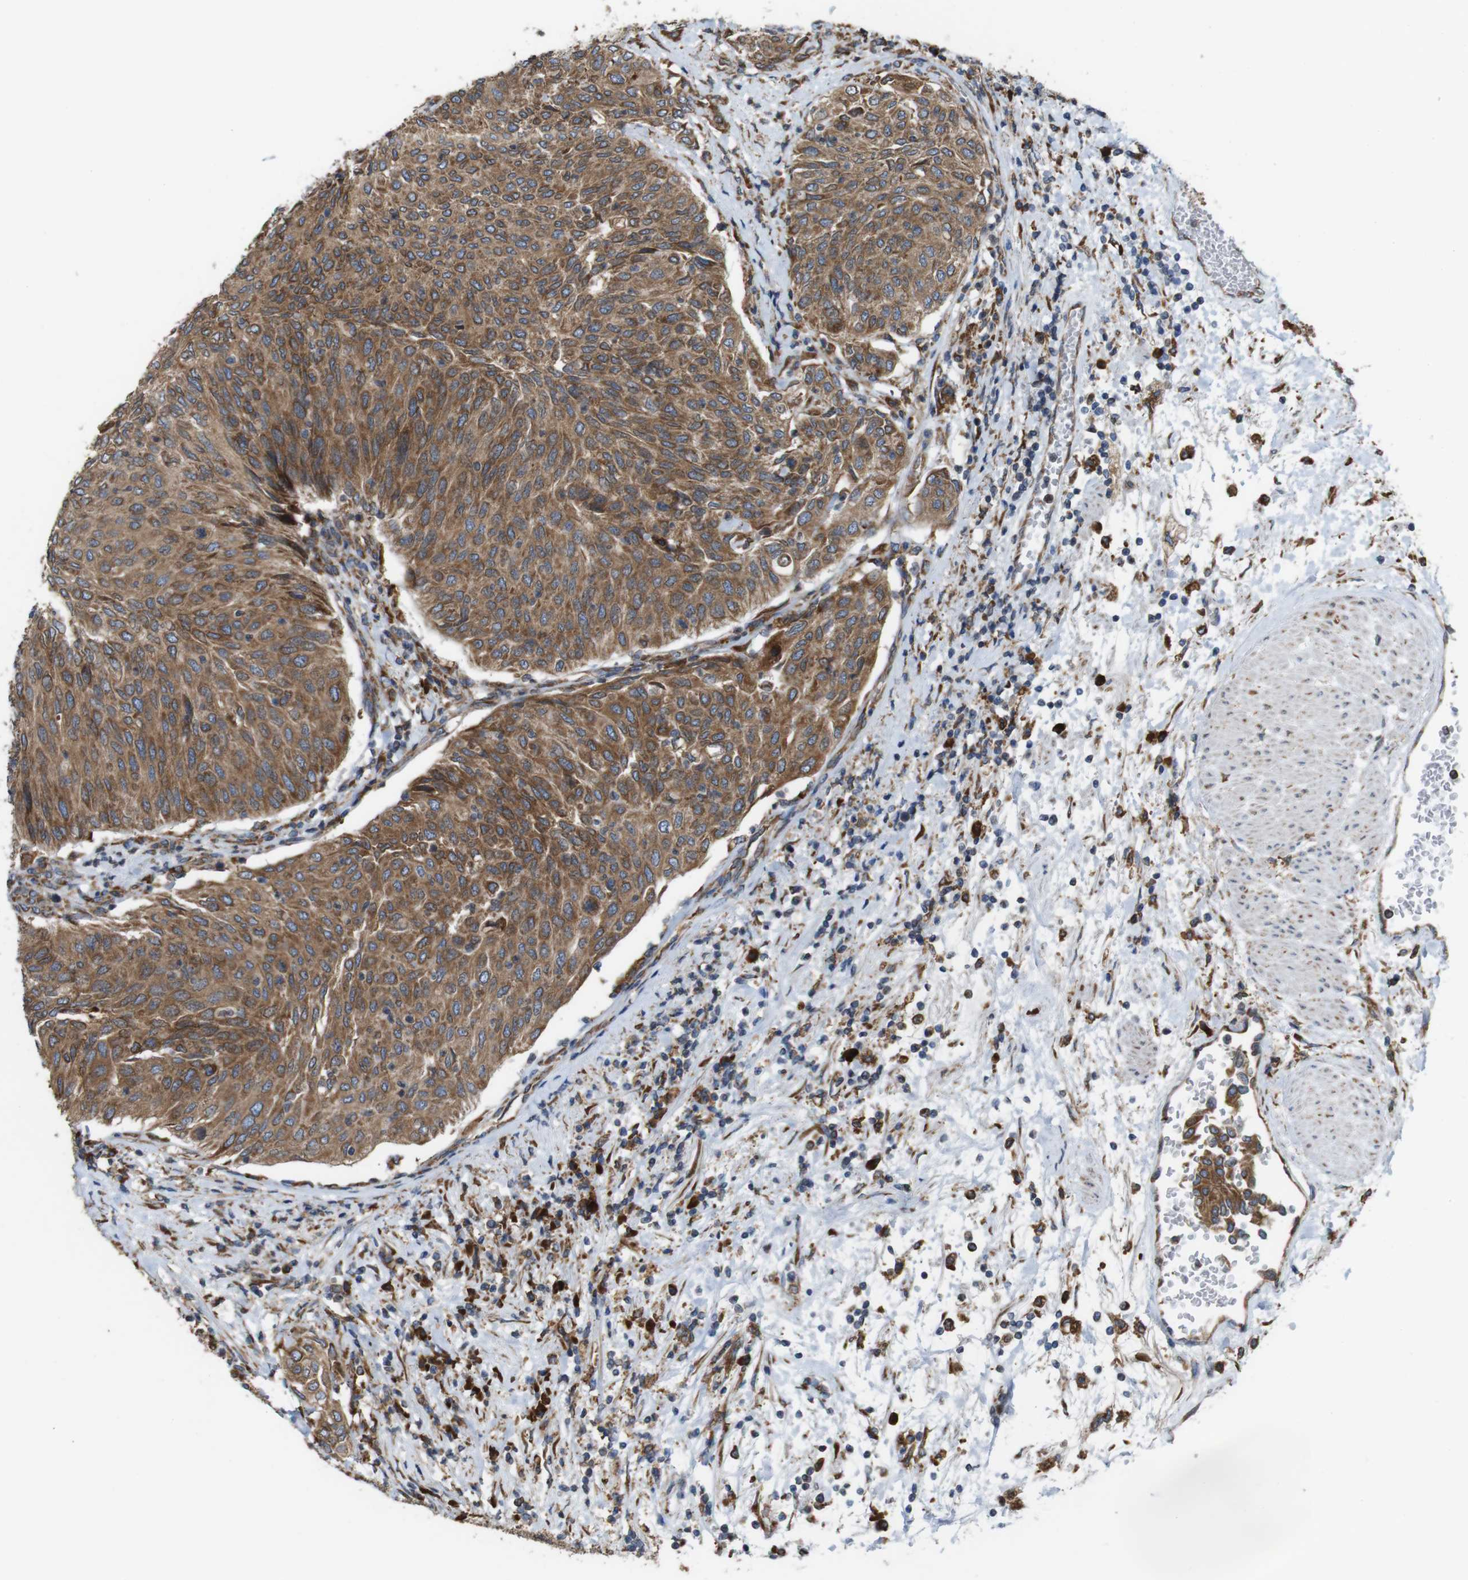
{"staining": {"intensity": "moderate", "quantity": ">75%", "location": "cytoplasmic/membranous"}, "tissue": "urothelial cancer", "cell_type": "Tumor cells", "image_type": "cancer", "snomed": [{"axis": "morphology", "description": "Urothelial carcinoma, Low grade"}, {"axis": "topography", "description": "Urinary bladder"}], "caption": "Approximately >75% of tumor cells in human urothelial carcinoma (low-grade) exhibit moderate cytoplasmic/membranous protein expression as visualized by brown immunohistochemical staining.", "gene": "UGGT1", "patient": {"sex": "female", "age": 79}}